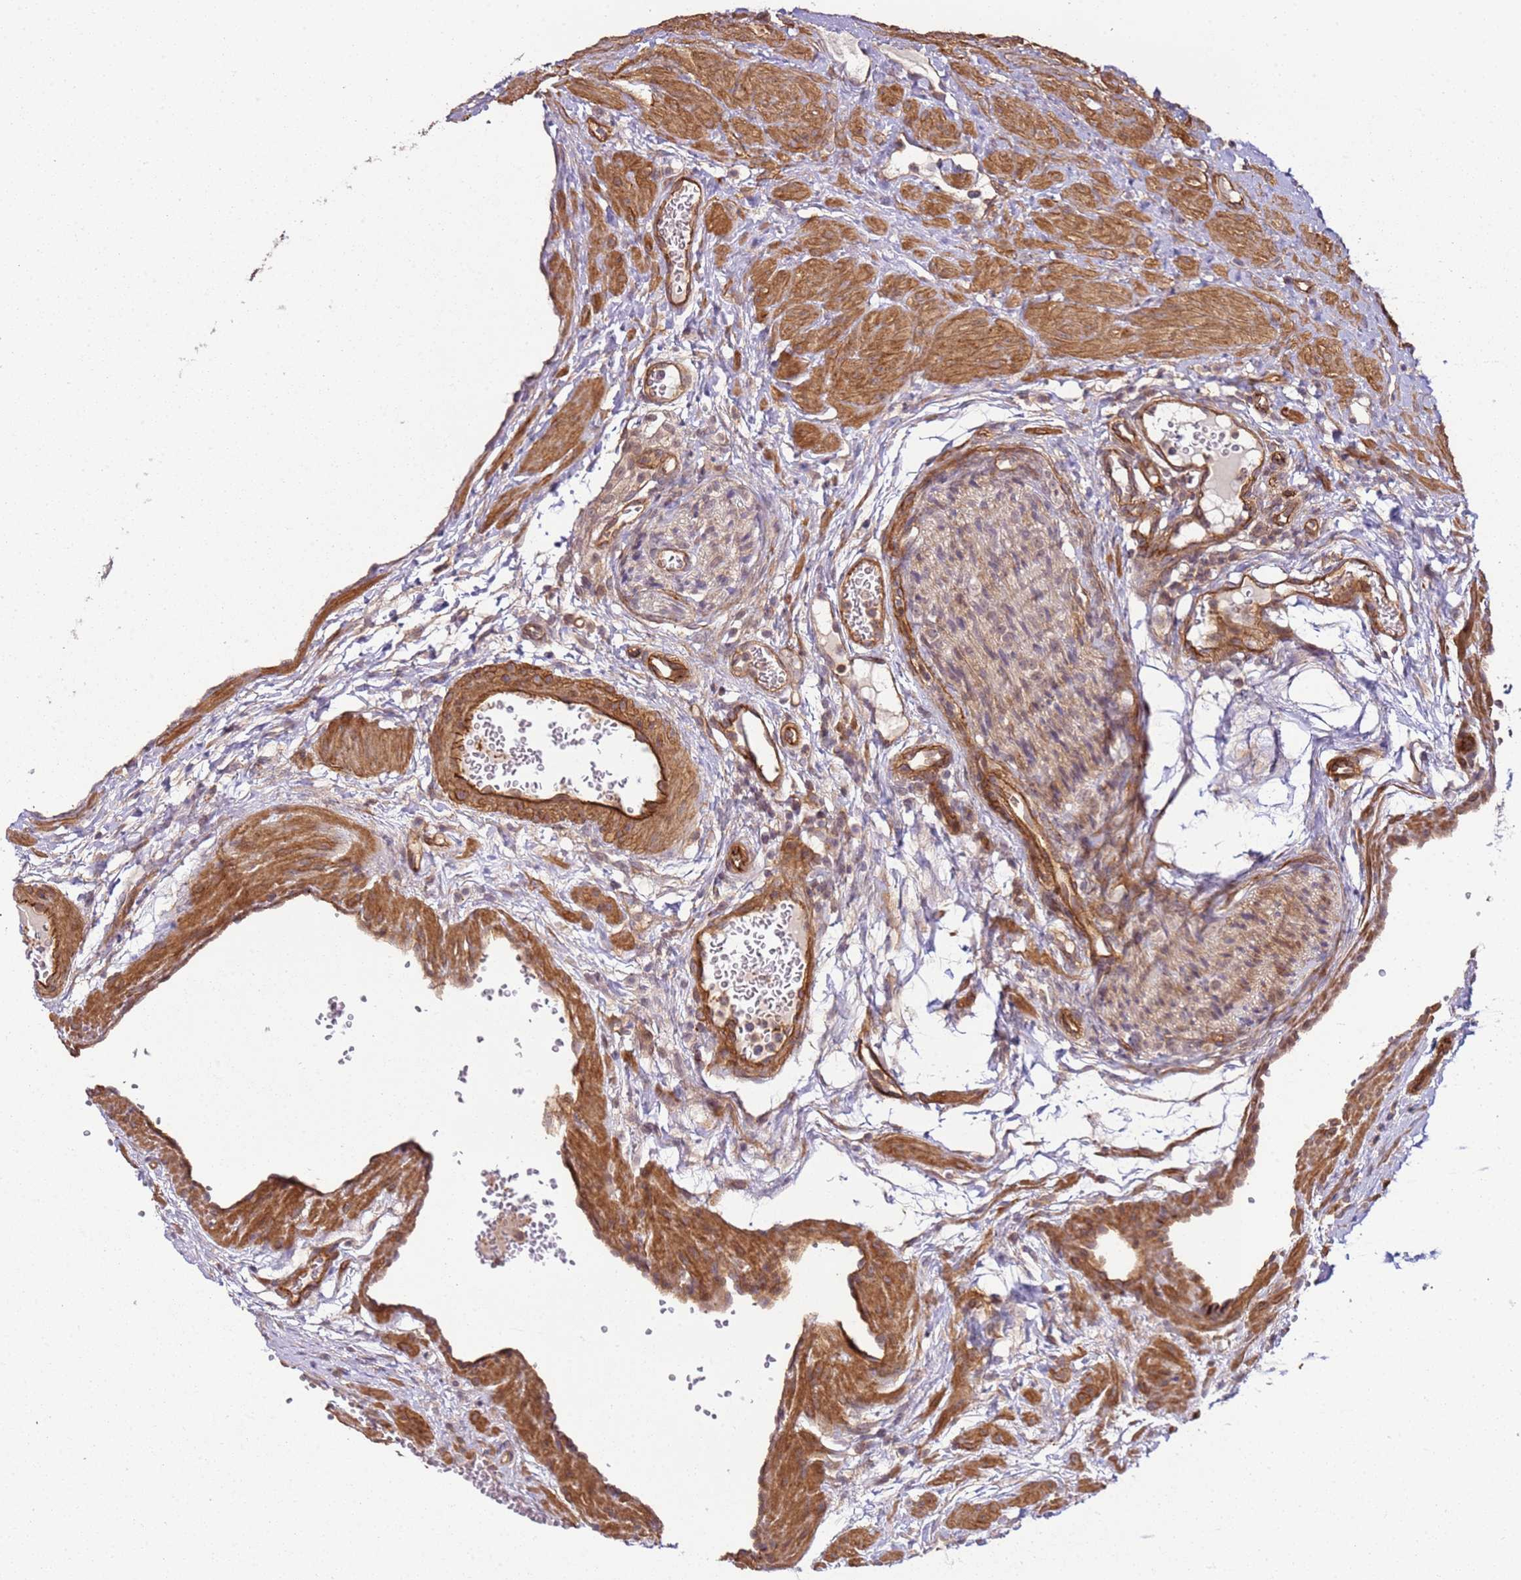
{"staining": {"intensity": "moderate", "quantity": "25%-75%", "location": "cytoplasmic/membranous"}, "tissue": "ovary", "cell_type": "Ovarian stroma cells", "image_type": "normal", "snomed": [{"axis": "morphology", "description": "Normal tissue, NOS"}, {"axis": "morphology", "description": "Cyst, NOS"}, {"axis": "topography", "description": "Ovary"}], "caption": "The micrograph demonstrates immunohistochemical staining of normal ovary. There is moderate cytoplasmic/membranous expression is seen in about 25%-75% of ovarian stroma cells. Nuclei are stained in blue.", "gene": "CCNYL1", "patient": {"sex": "female", "age": 33}}